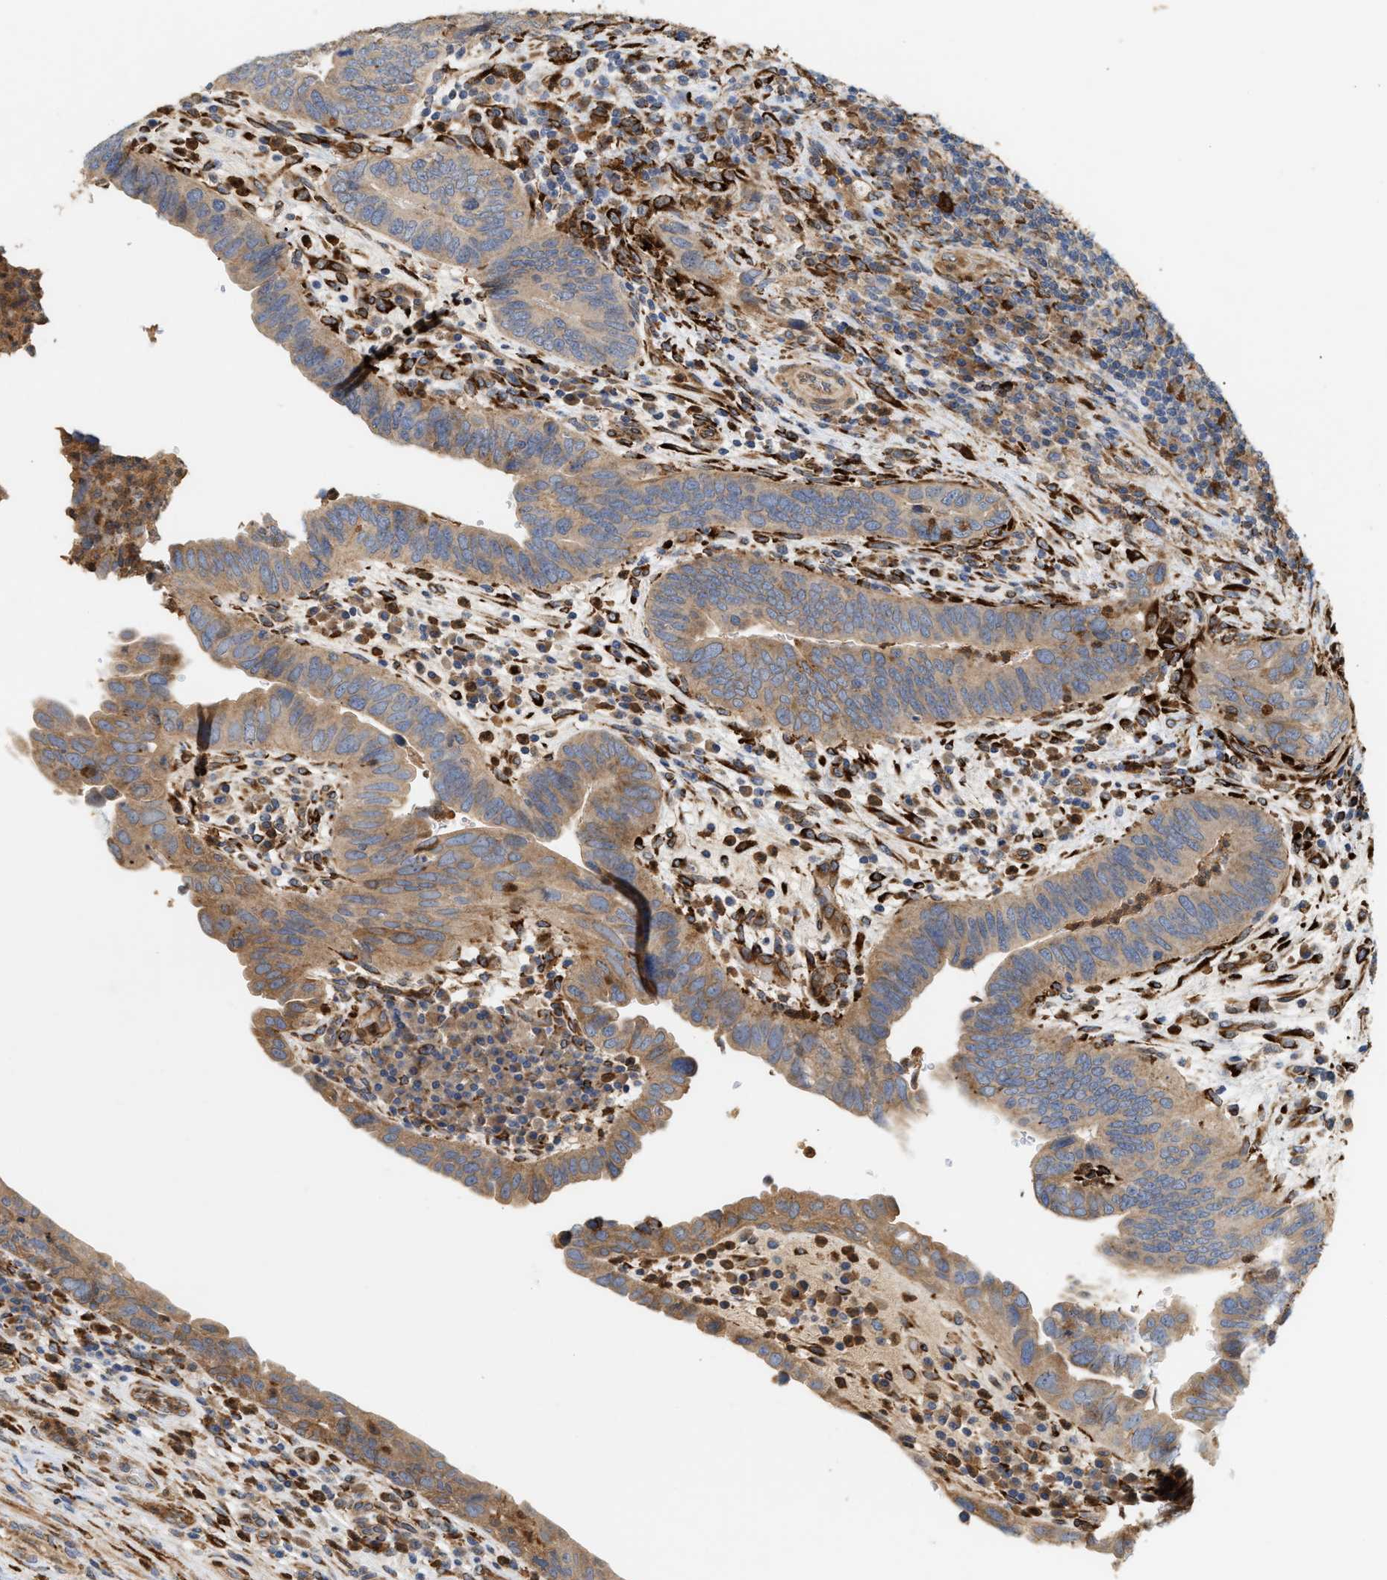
{"staining": {"intensity": "moderate", "quantity": ">75%", "location": "cytoplasmic/membranous"}, "tissue": "urothelial cancer", "cell_type": "Tumor cells", "image_type": "cancer", "snomed": [{"axis": "morphology", "description": "Urothelial carcinoma, High grade"}, {"axis": "topography", "description": "Urinary bladder"}], "caption": "This photomicrograph shows urothelial cancer stained with immunohistochemistry to label a protein in brown. The cytoplasmic/membranous of tumor cells show moderate positivity for the protein. Nuclei are counter-stained blue.", "gene": "PLCD1", "patient": {"sex": "female", "age": 82}}